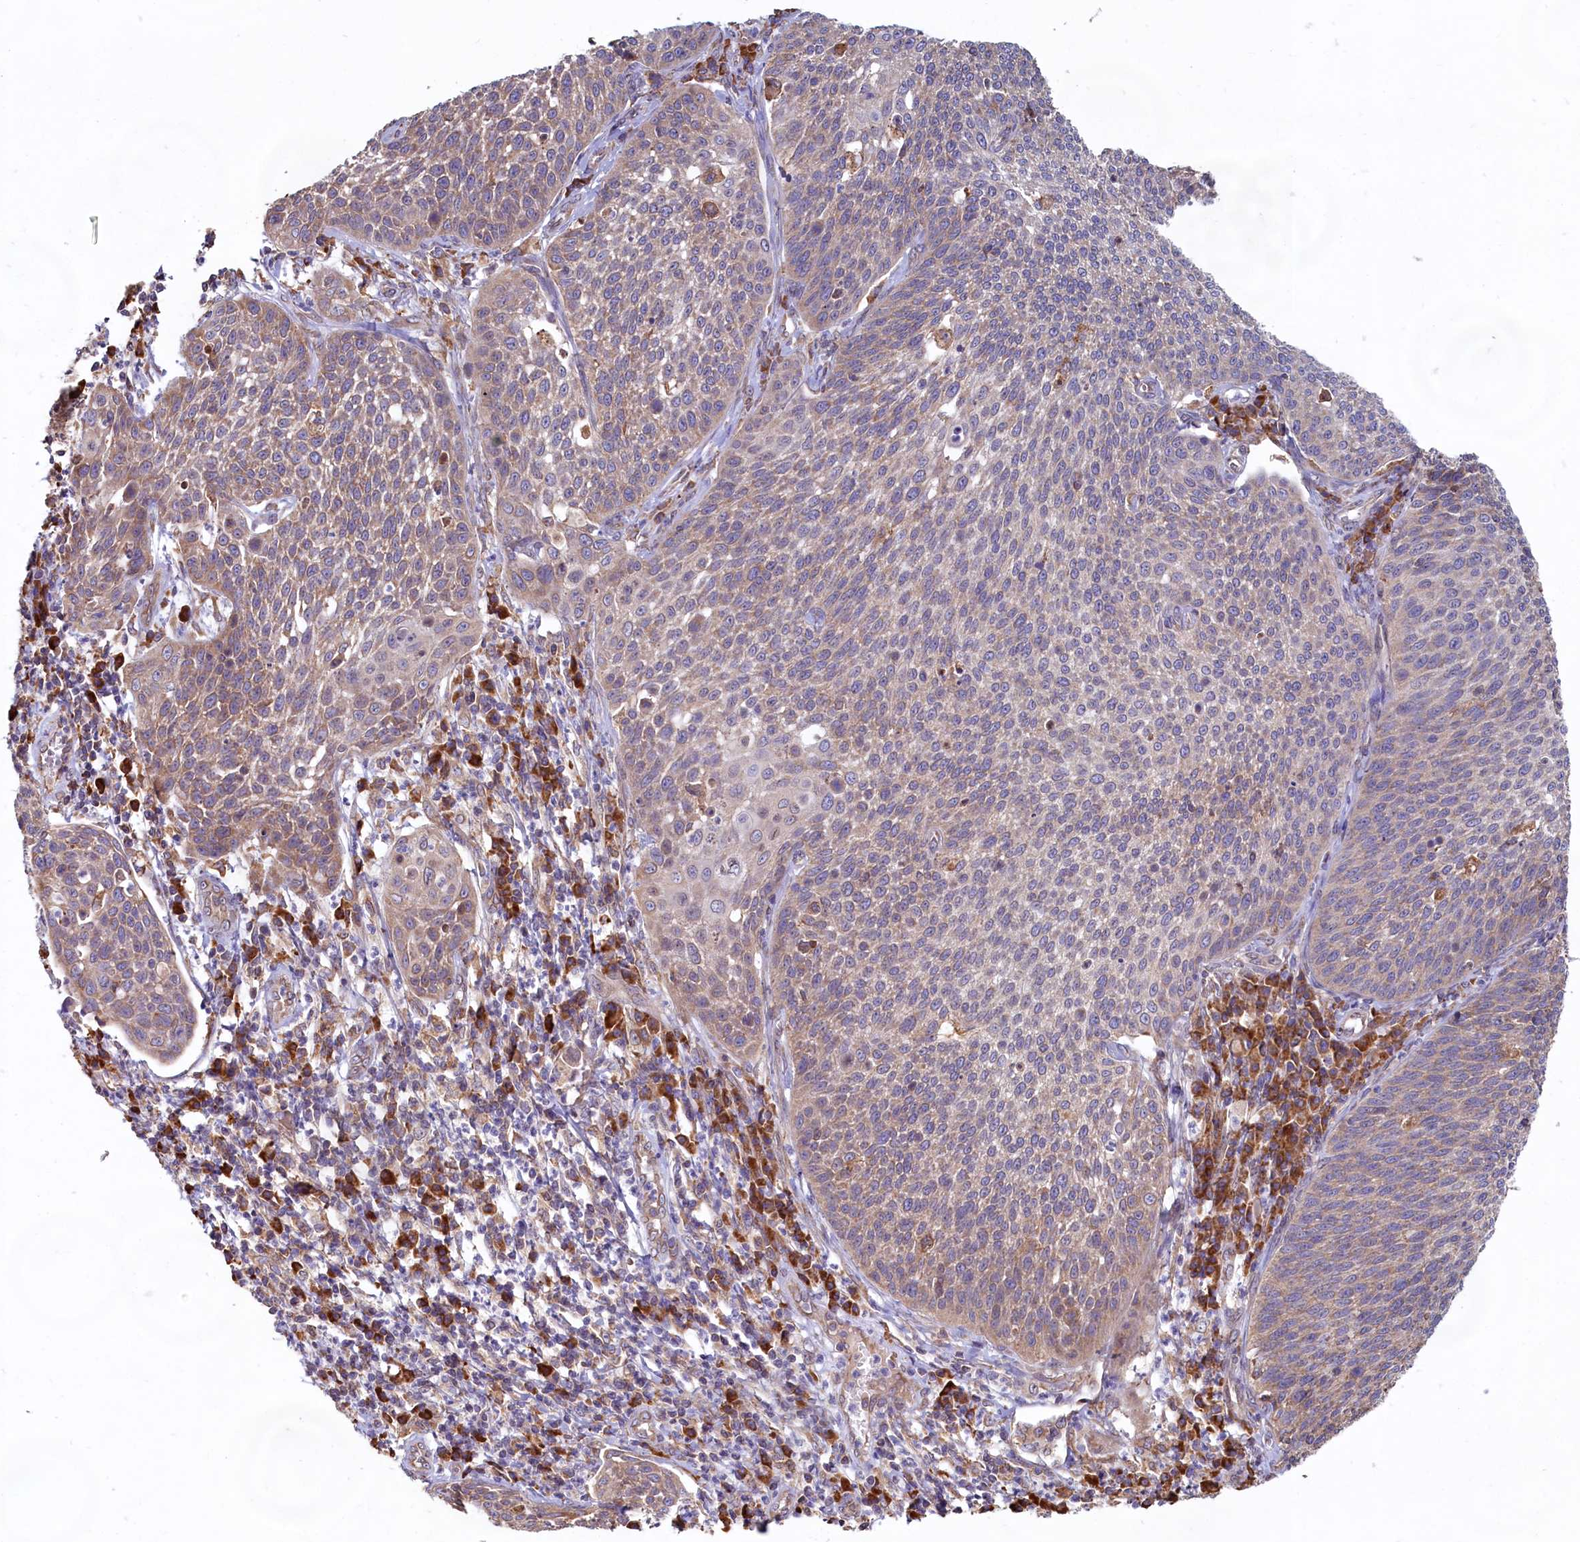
{"staining": {"intensity": "weak", "quantity": "25%-75%", "location": "cytoplasmic/membranous"}, "tissue": "cervical cancer", "cell_type": "Tumor cells", "image_type": "cancer", "snomed": [{"axis": "morphology", "description": "Squamous cell carcinoma, NOS"}, {"axis": "topography", "description": "Cervix"}], "caption": "IHC staining of cervical cancer (squamous cell carcinoma), which exhibits low levels of weak cytoplasmic/membranous staining in about 25%-75% of tumor cells indicating weak cytoplasmic/membranous protein expression. The staining was performed using DAB (brown) for protein detection and nuclei were counterstained in hematoxylin (blue).", "gene": "TBC1D19", "patient": {"sex": "female", "age": 34}}